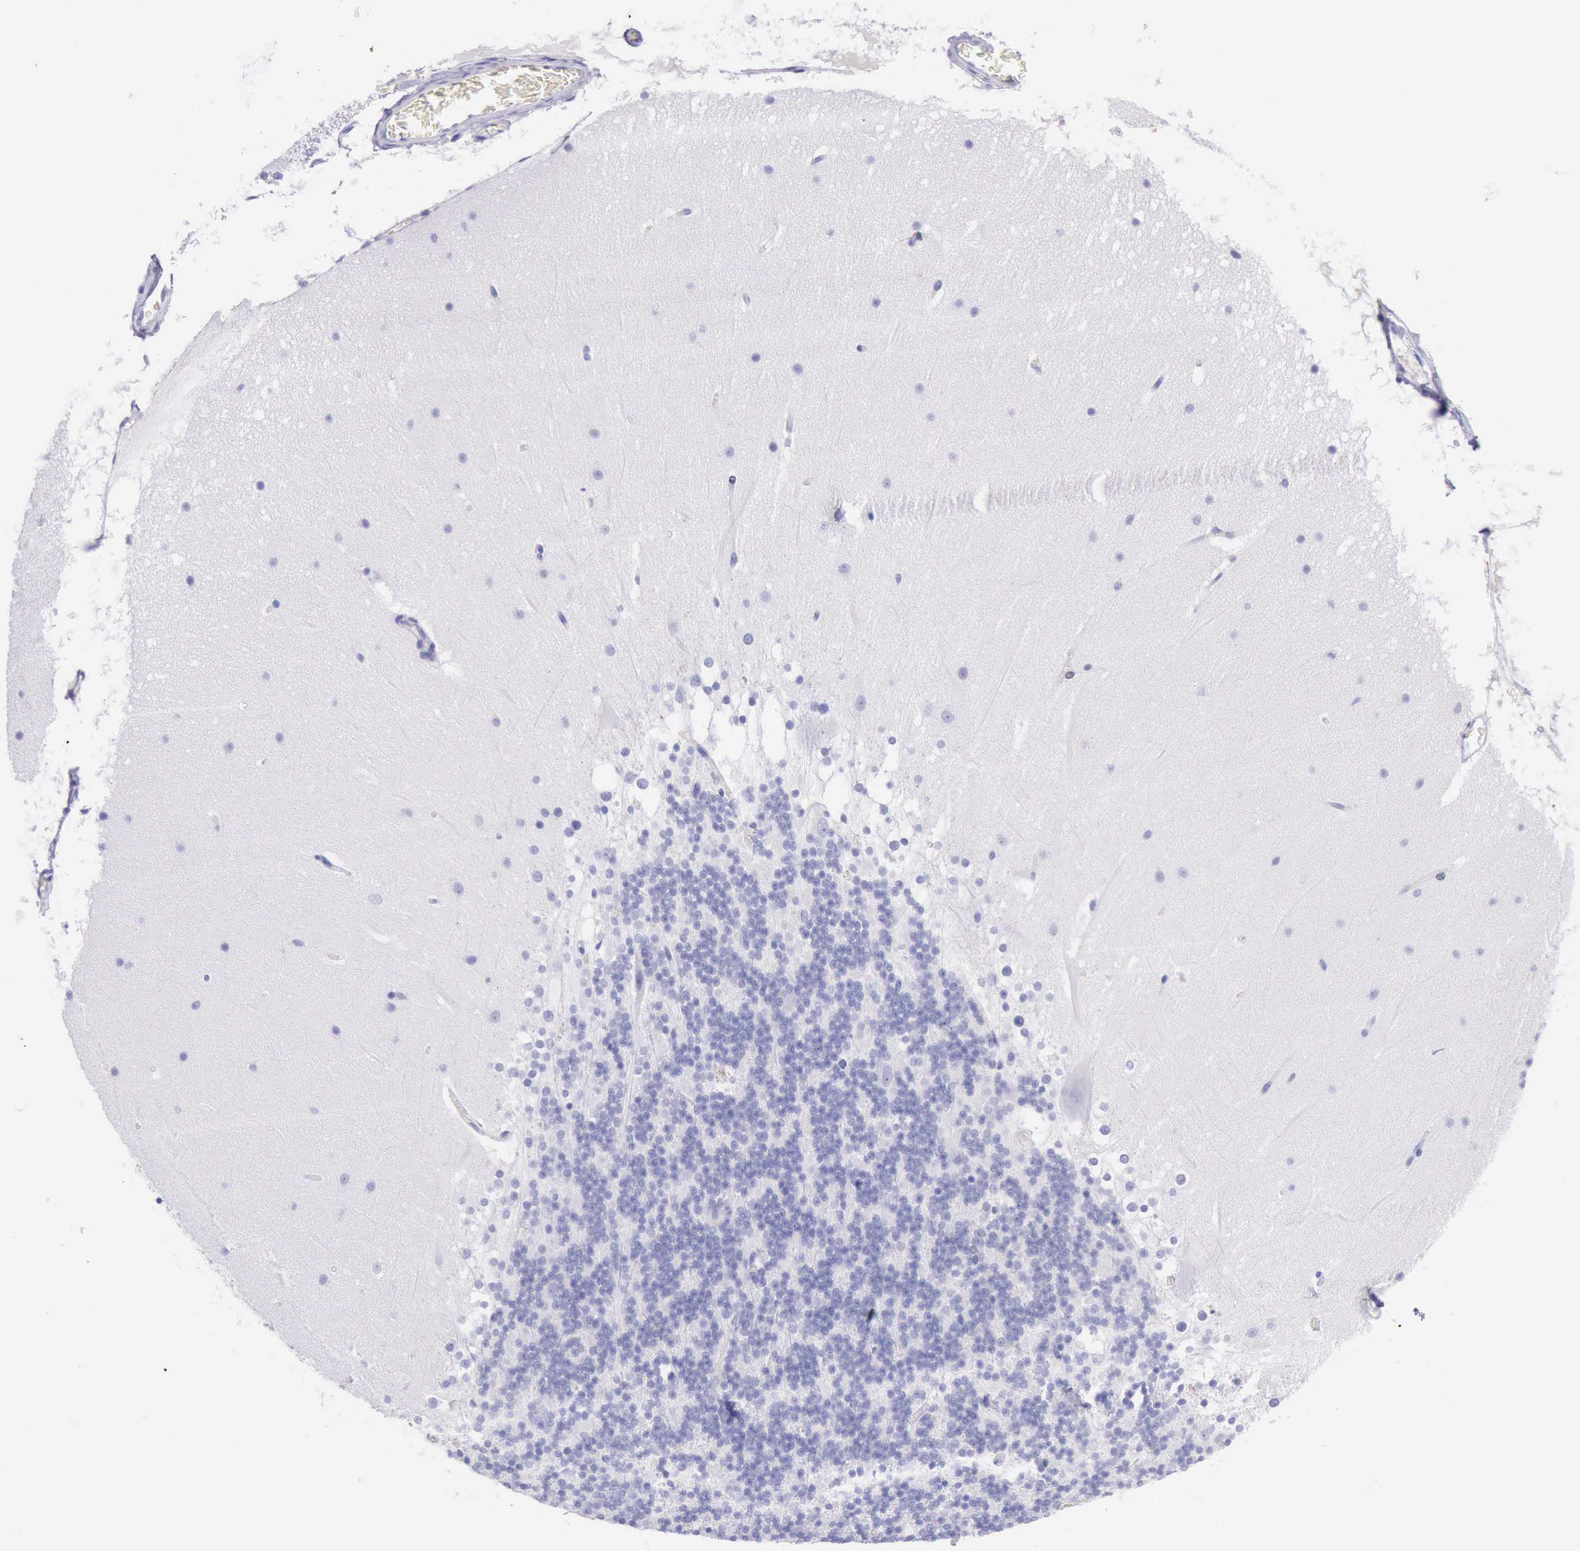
{"staining": {"intensity": "negative", "quantity": "none", "location": "none"}, "tissue": "cerebellum", "cell_type": "Cells in granular layer", "image_type": "normal", "snomed": [{"axis": "morphology", "description": "Normal tissue, NOS"}, {"axis": "topography", "description": "Cerebellum"}], "caption": "IHC photomicrograph of unremarkable cerebellum: cerebellum stained with DAB (3,3'-diaminobenzidine) exhibits no significant protein positivity in cells in granular layer.", "gene": "KRT8", "patient": {"sex": "female", "age": 19}}